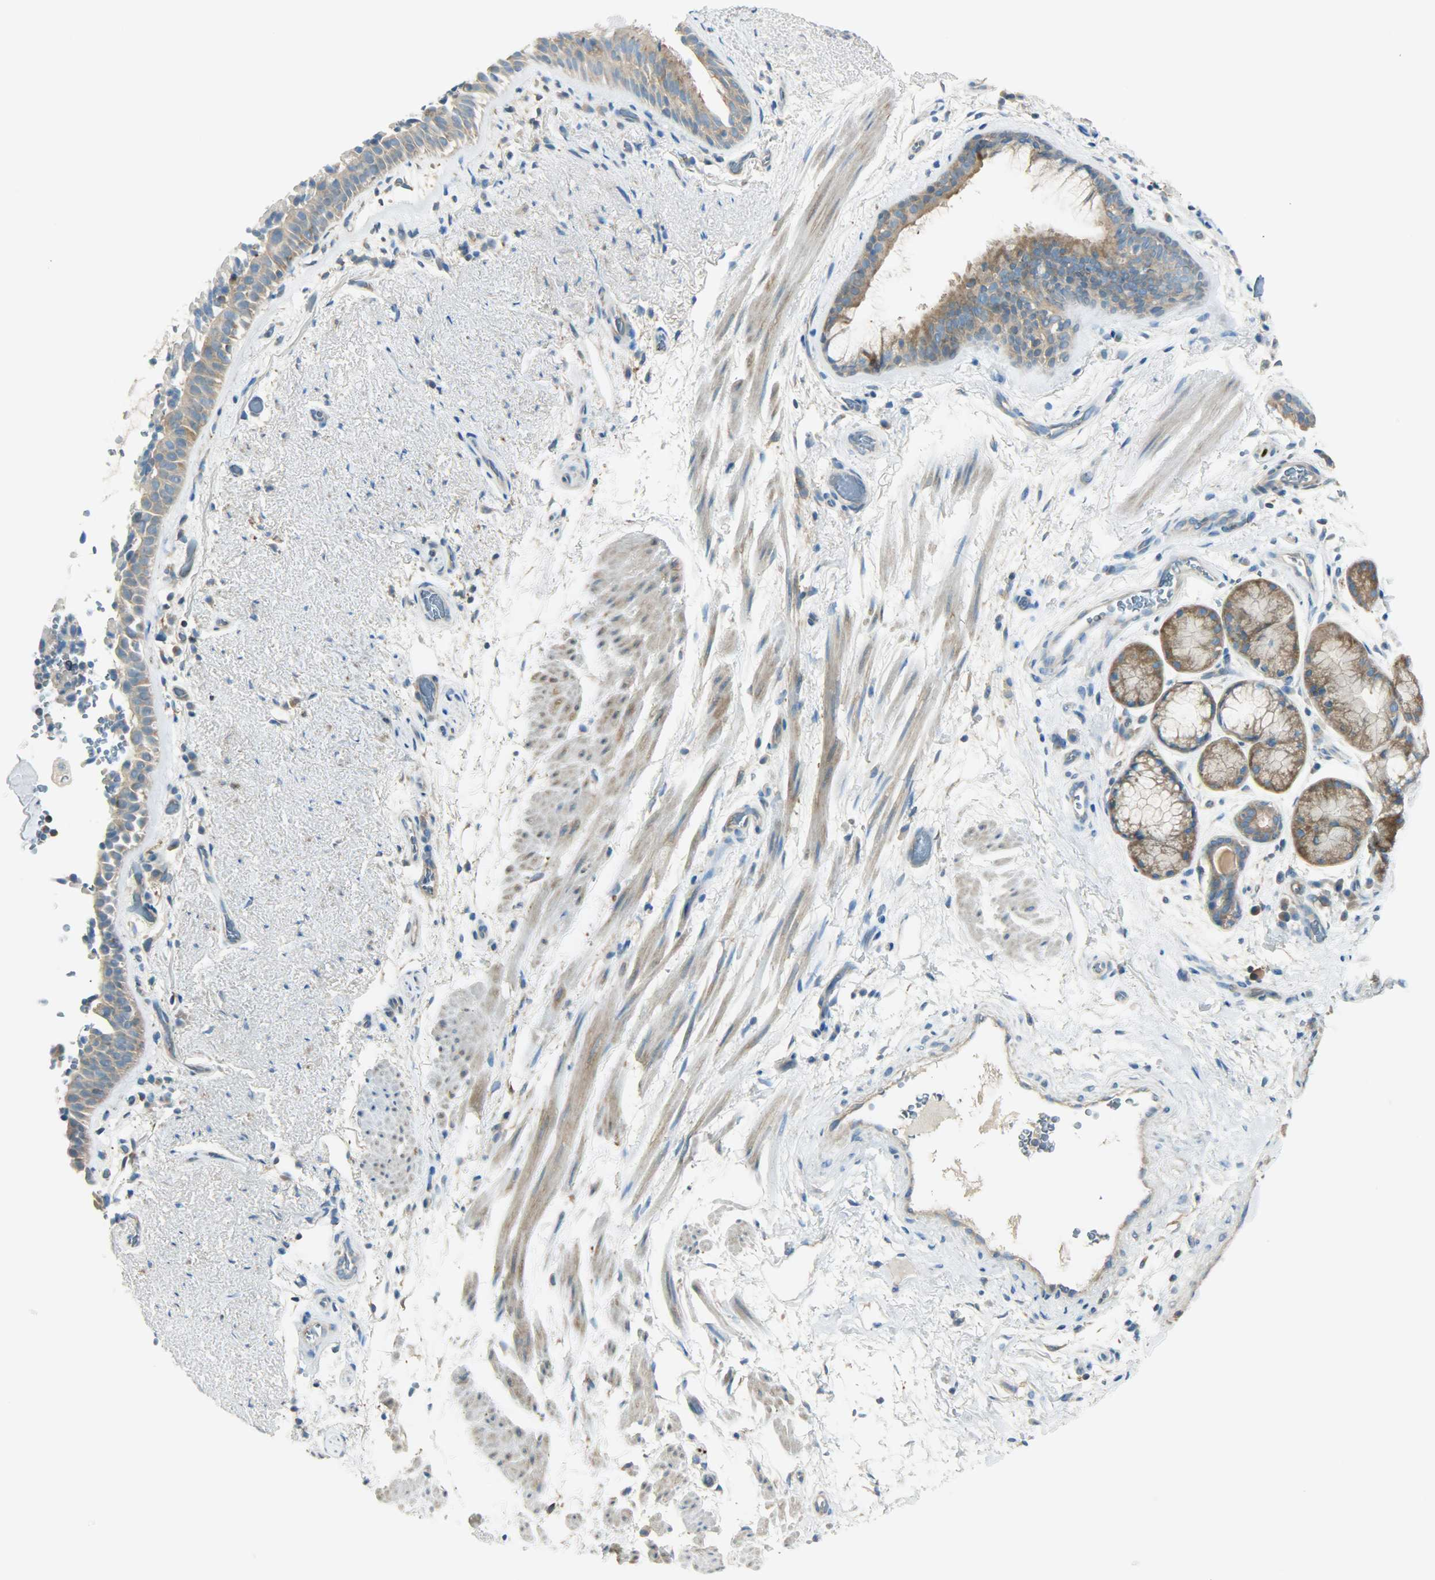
{"staining": {"intensity": "moderate", "quantity": ">75%", "location": "cytoplasmic/membranous"}, "tissue": "bronchus", "cell_type": "Respiratory epithelial cells", "image_type": "normal", "snomed": [{"axis": "morphology", "description": "Normal tissue, NOS"}, {"axis": "topography", "description": "Bronchus"}], "caption": "DAB (3,3'-diaminobenzidine) immunohistochemical staining of normal bronchus shows moderate cytoplasmic/membranous protein expression in approximately >75% of respiratory epithelial cells. (IHC, brightfield microscopy, high magnification).", "gene": "TSC22D2", "patient": {"sex": "female", "age": 54}}